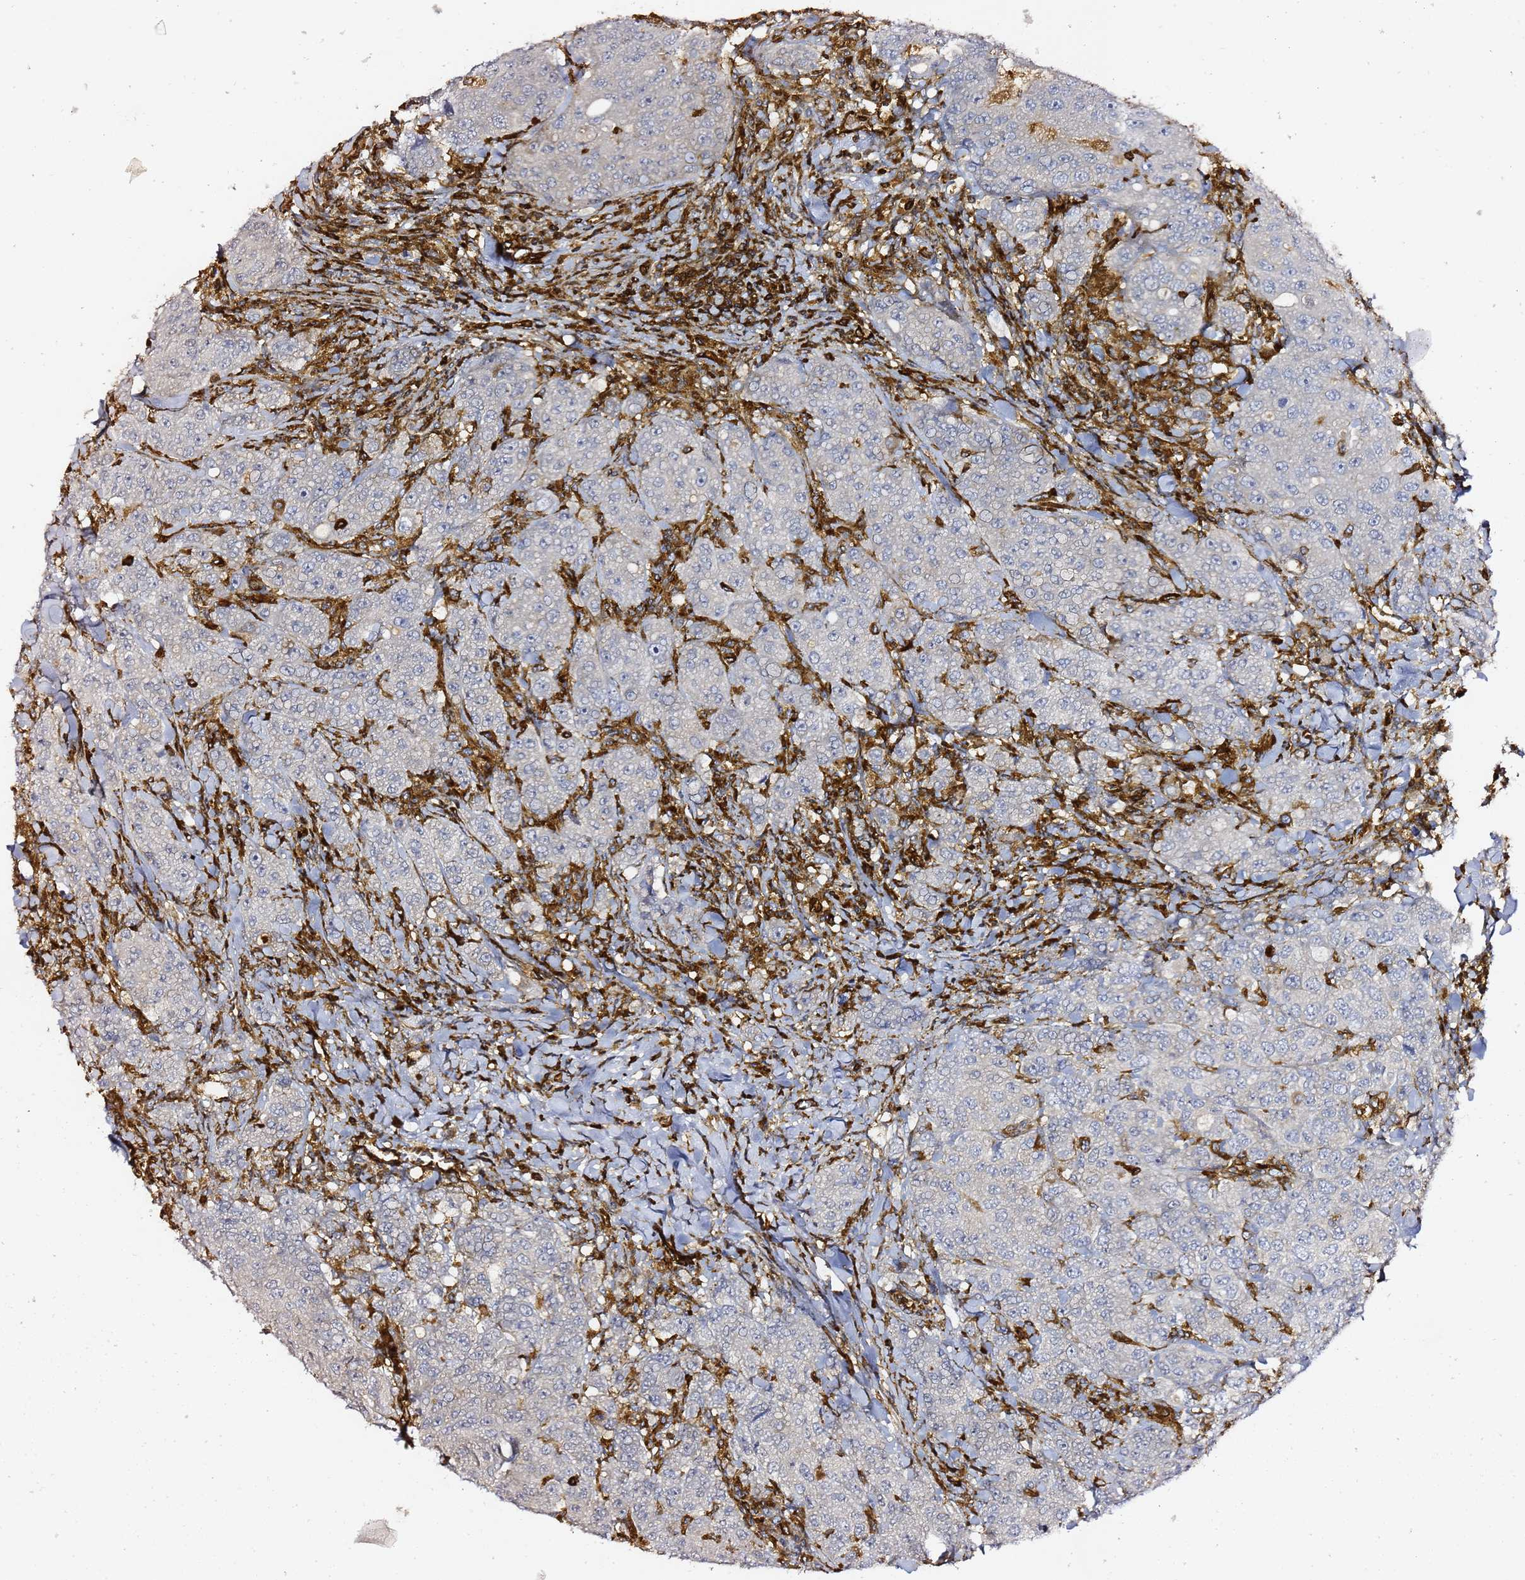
{"staining": {"intensity": "negative", "quantity": "none", "location": "none"}, "tissue": "breast cancer", "cell_type": "Tumor cells", "image_type": "cancer", "snomed": [{"axis": "morphology", "description": "Duct carcinoma"}, {"axis": "topography", "description": "Breast"}], "caption": "Protein analysis of breast cancer exhibits no significant positivity in tumor cells. (Stains: DAB (3,3'-diaminobenzidine) immunohistochemistry with hematoxylin counter stain, Microscopy: brightfield microscopy at high magnification).", "gene": "ZBTB8OS", "patient": {"sex": "female", "age": 43}}